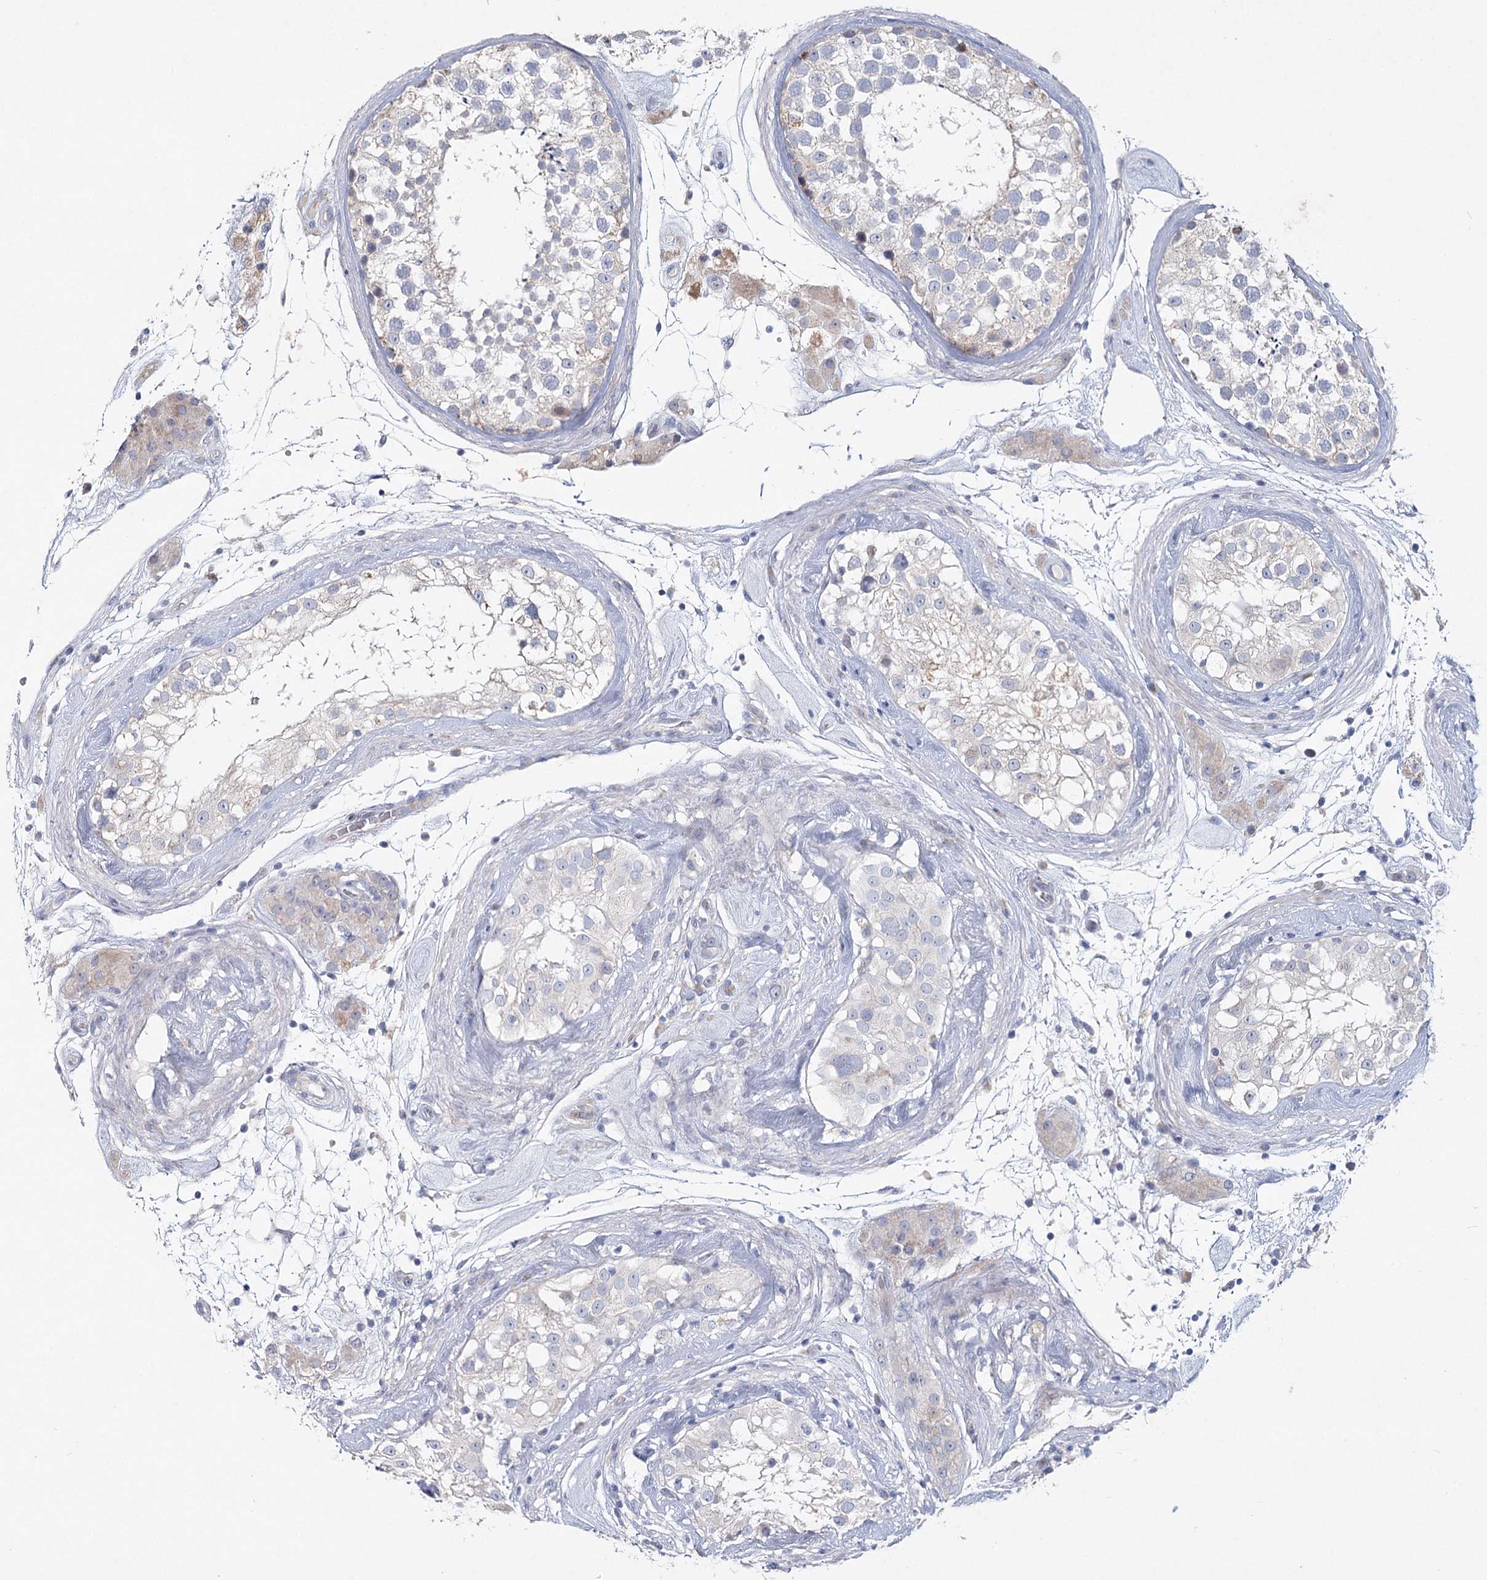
{"staining": {"intensity": "negative", "quantity": "none", "location": "none"}, "tissue": "testis", "cell_type": "Cells in seminiferous ducts", "image_type": "normal", "snomed": [{"axis": "morphology", "description": "Normal tissue, NOS"}, {"axis": "topography", "description": "Testis"}], "caption": "High power microscopy histopathology image of an IHC micrograph of normal testis, revealing no significant expression in cells in seminiferous ducts.", "gene": "MAP3K13", "patient": {"sex": "male", "age": 46}}